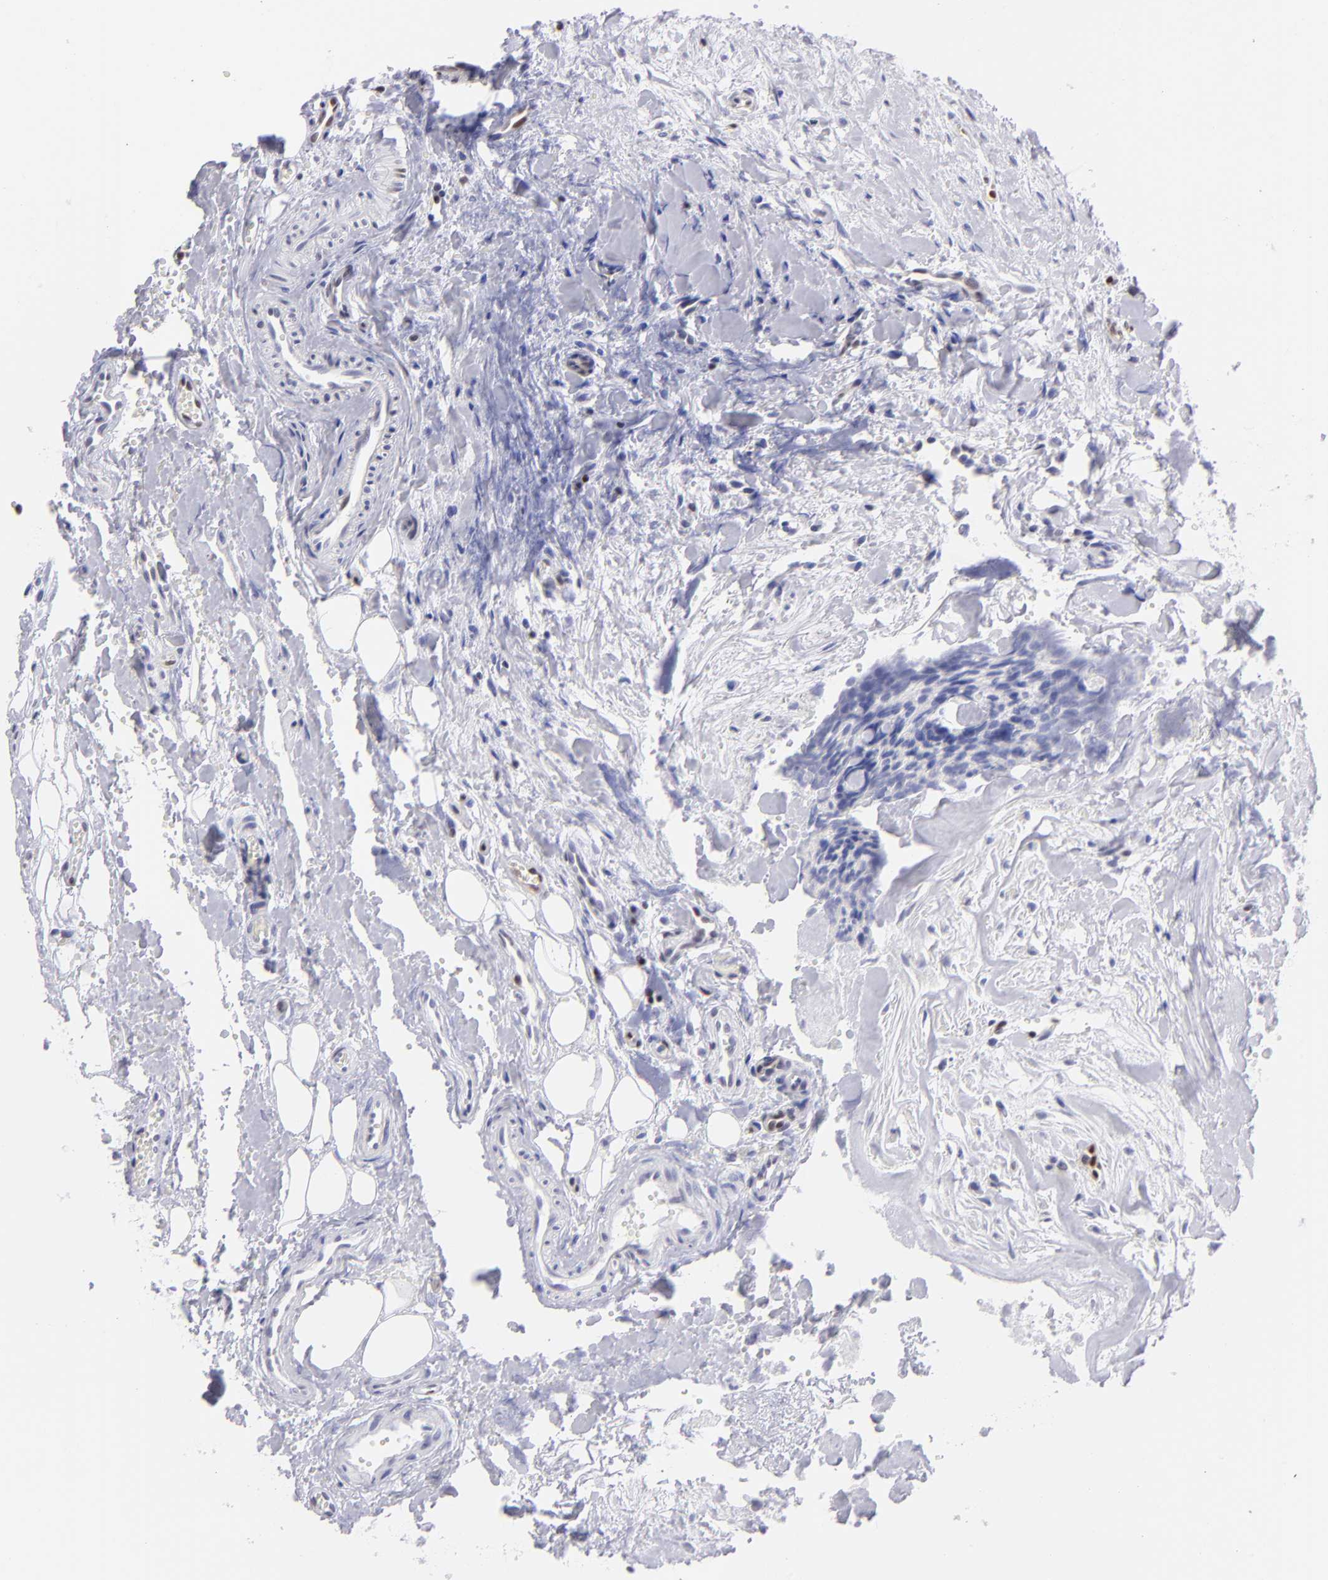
{"staining": {"intensity": "negative", "quantity": "none", "location": "none"}, "tissue": "head and neck cancer", "cell_type": "Tumor cells", "image_type": "cancer", "snomed": [{"axis": "morphology", "description": "Squamous cell carcinoma, NOS"}, {"axis": "topography", "description": "Salivary gland"}, {"axis": "topography", "description": "Head-Neck"}], "caption": "Micrograph shows no significant protein staining in tumor cells of squamous cell carcinoma (head and neck).", "gene": "ETS1", "patient": {"sex": "male", "age": 70}}